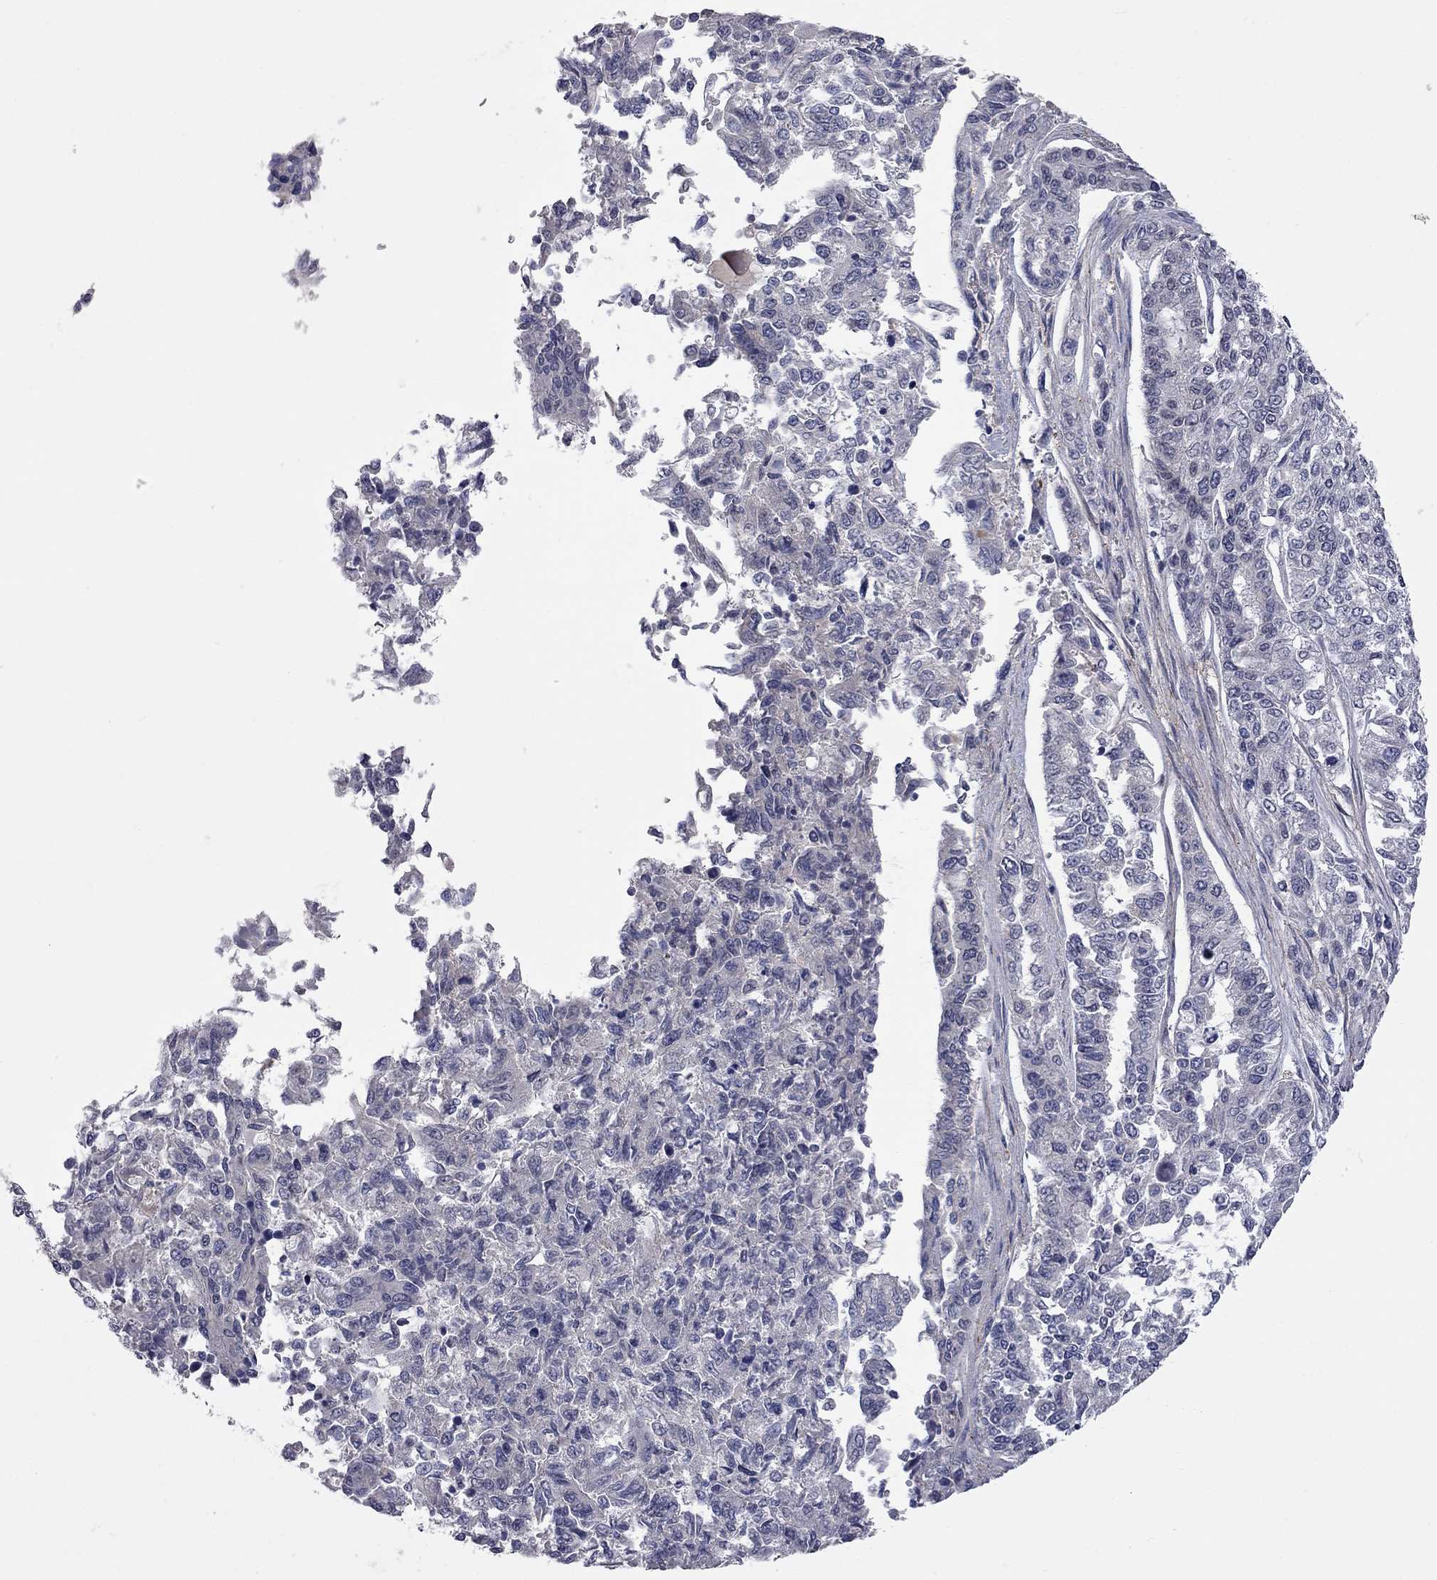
{"staining": {"intensity": "negative", "quantity": "none", "location": "none"}, "tissue": "endometrial cancer", "cell_type": "Tumor cells", "image_type": "cancer", "snomed": [{"axis": "morphology", "description": "Adenocarcinoma, NOS"}, {"axis": "topography", "description": "Uterus"}], "caption": "Endometrial cancer was stained to show a protein in brown. There is no significant positivity in tumor cells. (DAB immunohistochemistry with hematoxylin counter stain).", "gene": "FABP12", "patient": {"sex": "female", "age": 59}}